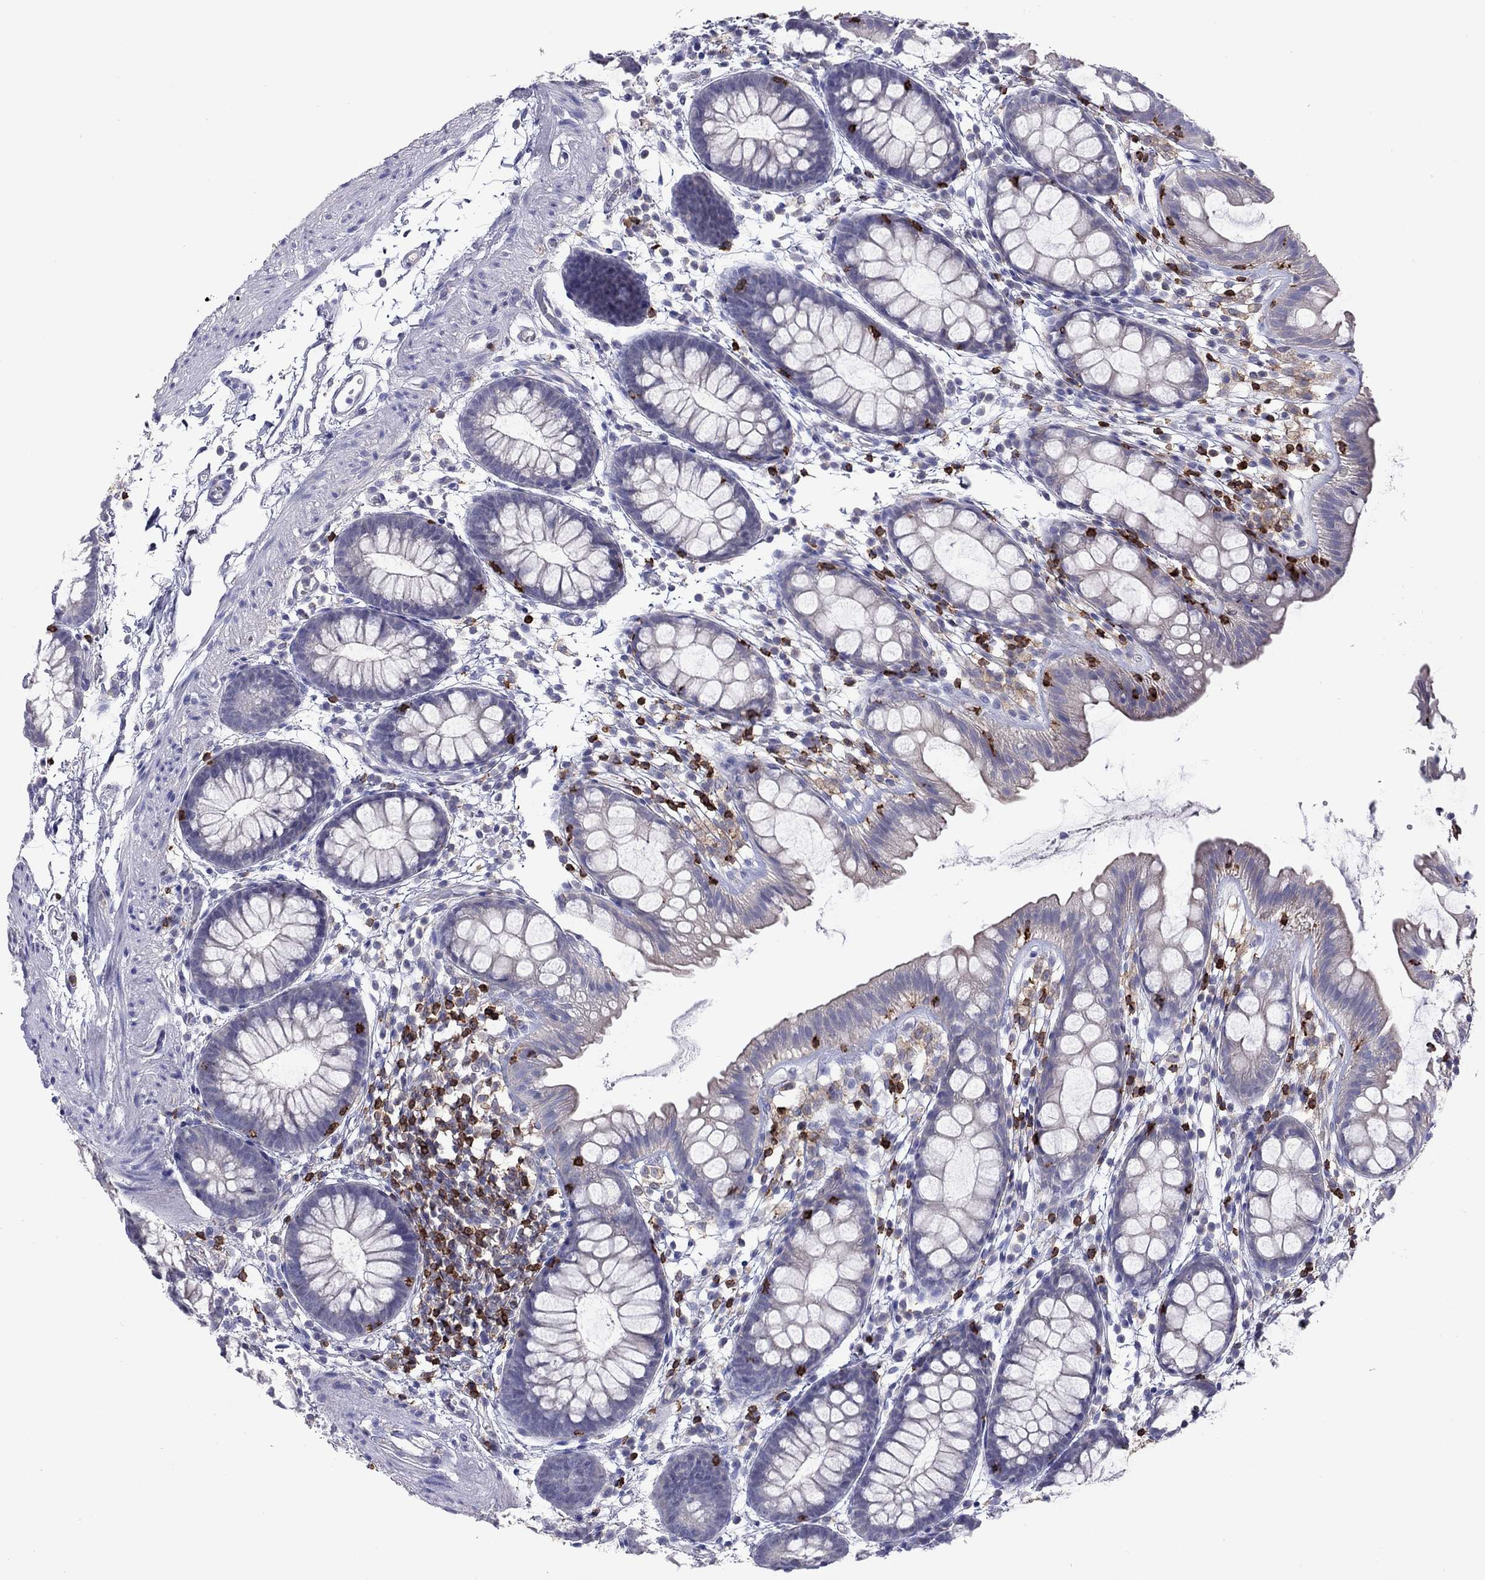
{"staining": {"intensity": "negative", "quantity": "none", "location": "none"}, "tissue": "rectum", "cell_type": "Glandular cells", "image_type": "normal", "snomed": [{"axis": "morphology", "description": "Normal tissue, NOS"}, {"axis": "topography", "description": "Rectum"}], "caption": "The histopathology image displays no staining of glandular cells in unremarkable rectum.", "gene": "ENSG00000288637", "patient": {"sex": "male", "age": 57}}